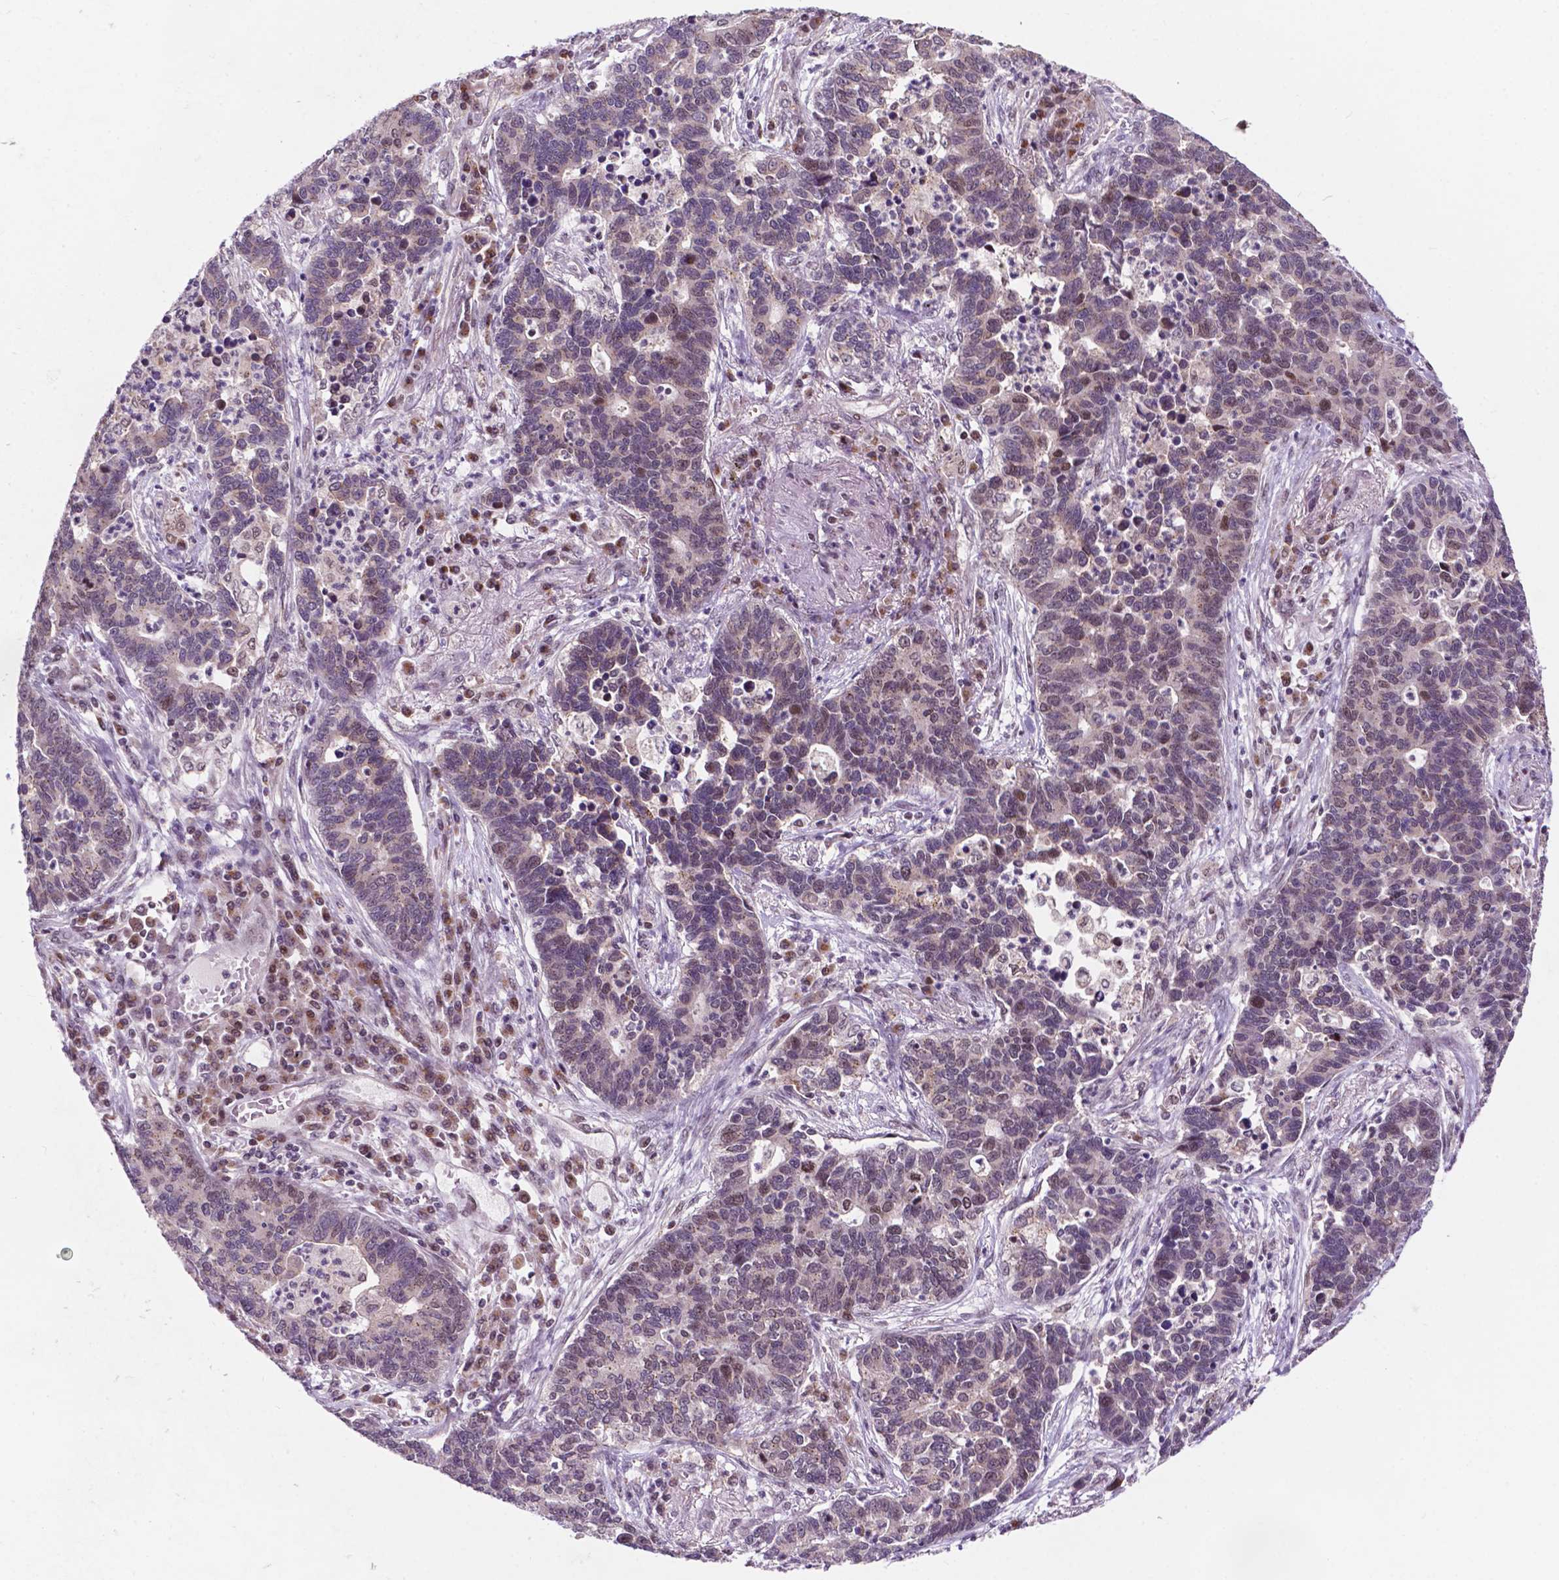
{"staining": {"intensity": "moderate", "quantity": "<25%", "location": "nuclear"}, "tissue": "lung cancer", "cell_type": "Tumor cells", "image_type": "cancer", "snomed": [{"axis": "morphology", "description": "Adenocarcinoma, NOS"}, {"axis": "topography", "description": "Lung"}], "caption": "Adenocarcinoma (lung) stained with a protein marker displays moderate staining in tumor cells.", "gene": "PER2", "patient": {"sex": "female", "age": 57}}